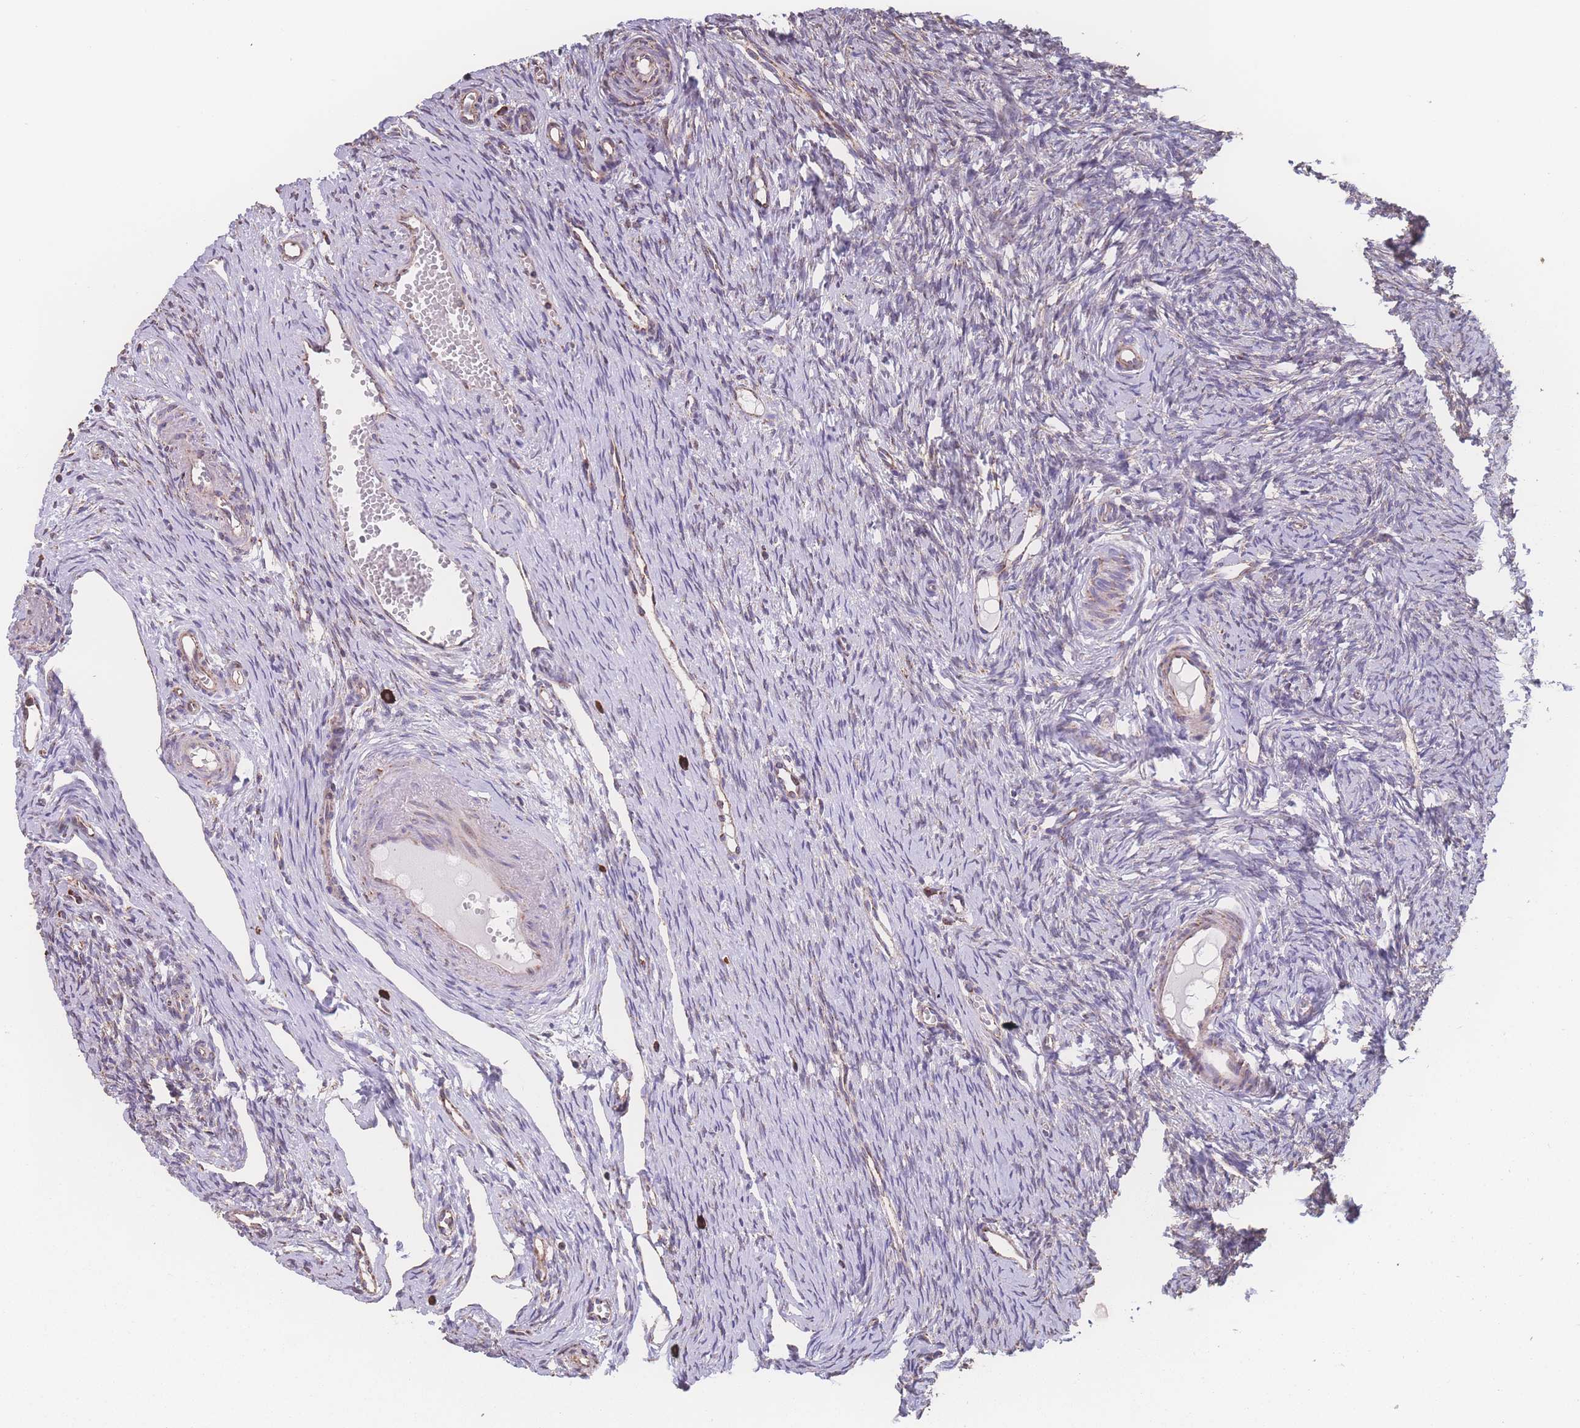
{"staining": {"intensity": "strong", "quantity": ">75%", "location": "cytoplasmic/membranous"}, "tissue": "ovary", "cell_type": "Follicle cells", "image_type": "normal", "snomed": [{"axis": "morphology", "description": "Normal tissue, NOS"}, {"axis": "topography", "description": "Ovary"}], "caption": "Immunohistochemical staining of benign ovary exhibits high levels of strong cytoplasmic/membranous staining in about >75% of follicle cells. (brown staining indicates protein expression, while blue staining denotes nuclei).", "gene": "SGSM3", "patient": {"sex": "female", "age": 51}}